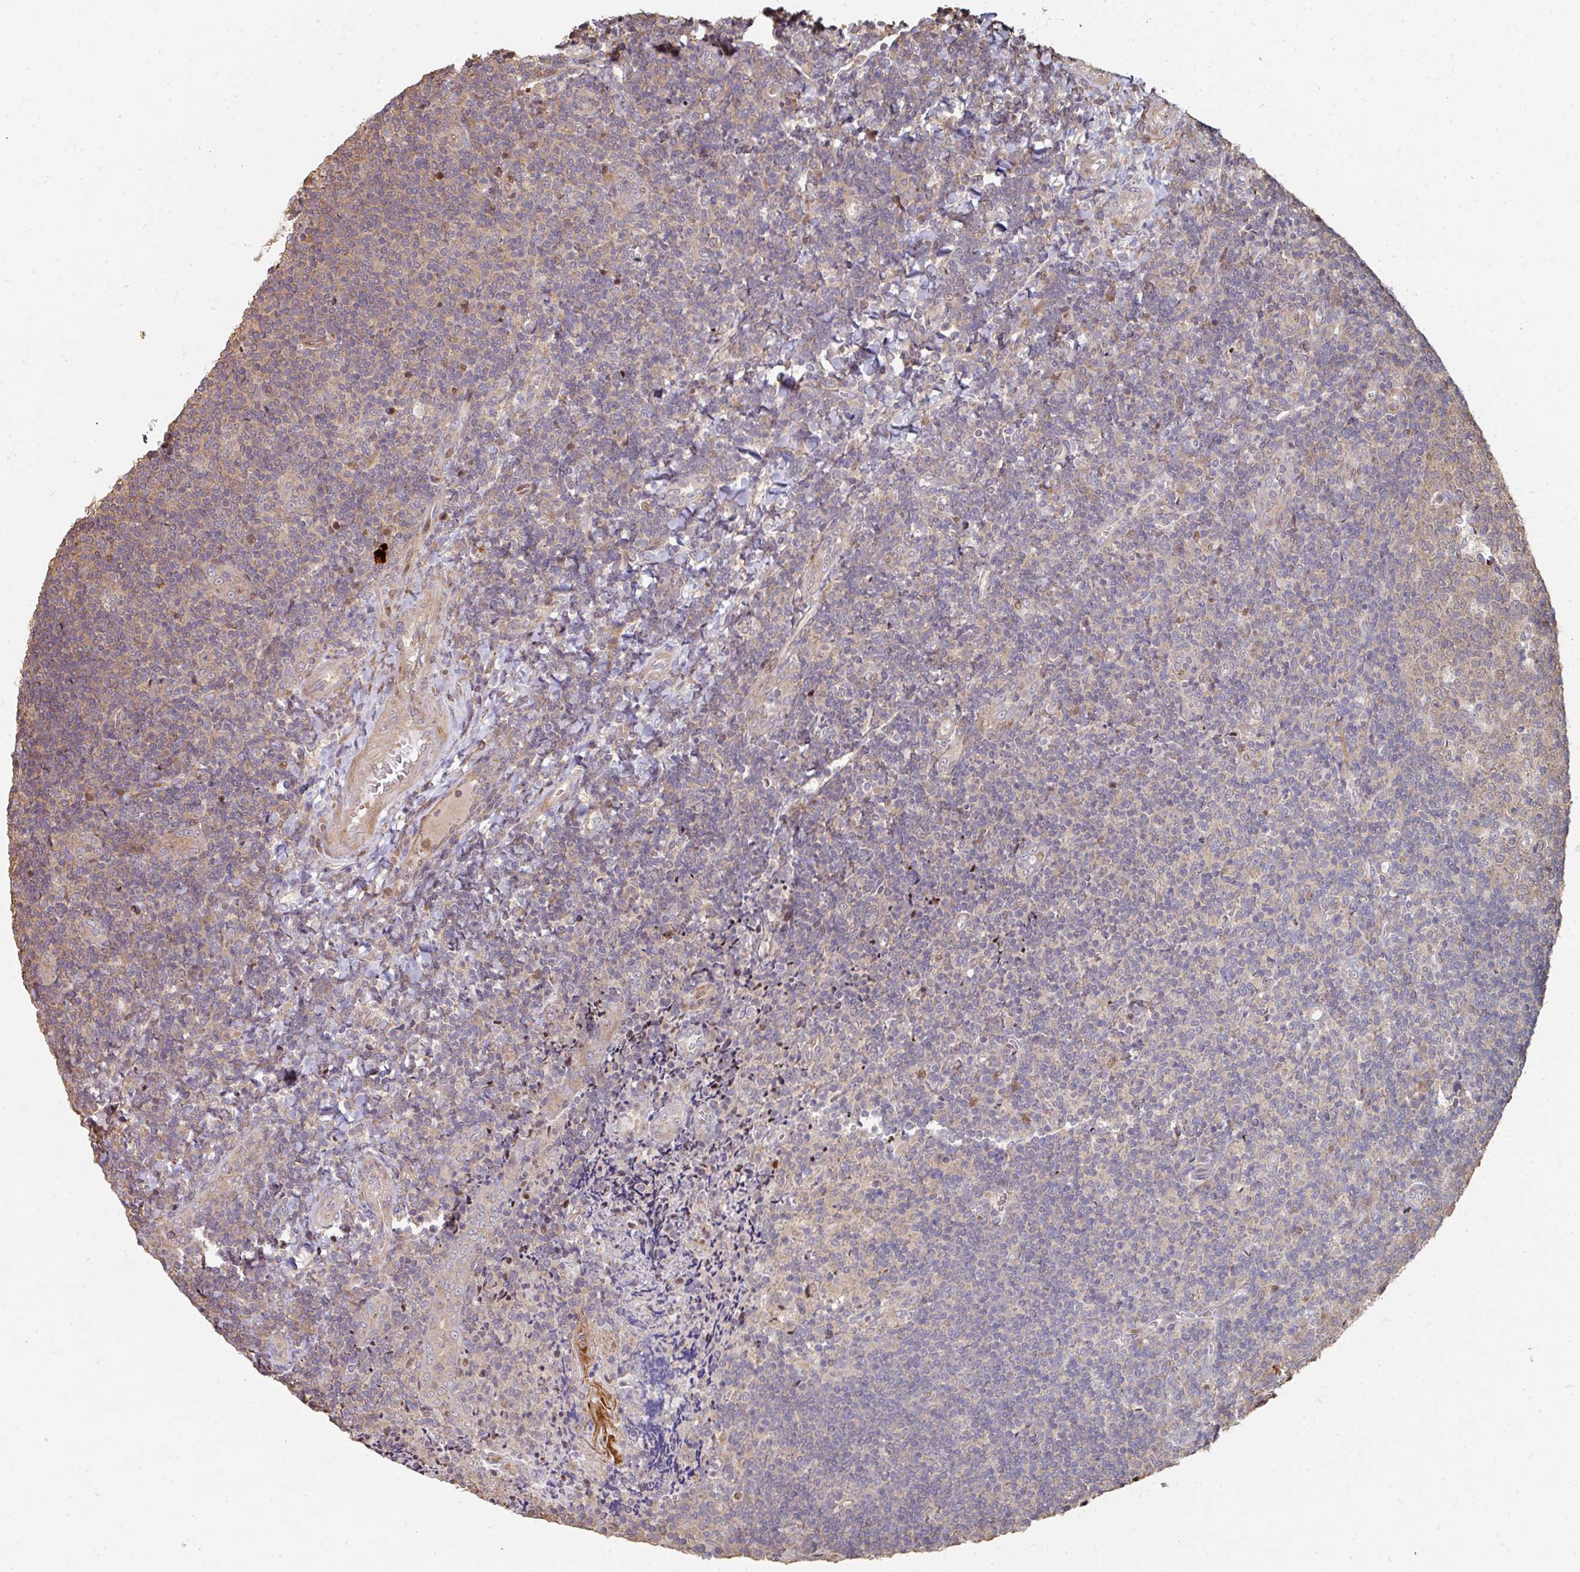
{"staining": {"intensity": "weak", "quantity": ">75%", "location": "cytoplasmic/membranous"}, "tissue": "tonsil", "cell_type": "Germinal center cells", "image_type": "normal", "snomed": [{"axis": "morphology", "description": "Normal tissue, NOS"}, {"axis": "topography", "description": "Tonsil"}], "caption": "DAB (3,3'-diaminobenzidine) immunohistochemical staining of normal tonsil reveals weak cytoplasmic/membranous protein expression in about >75% of germinal center cells.", "gene": "CA7", "patient": {"sex": "male", "age": 17}}